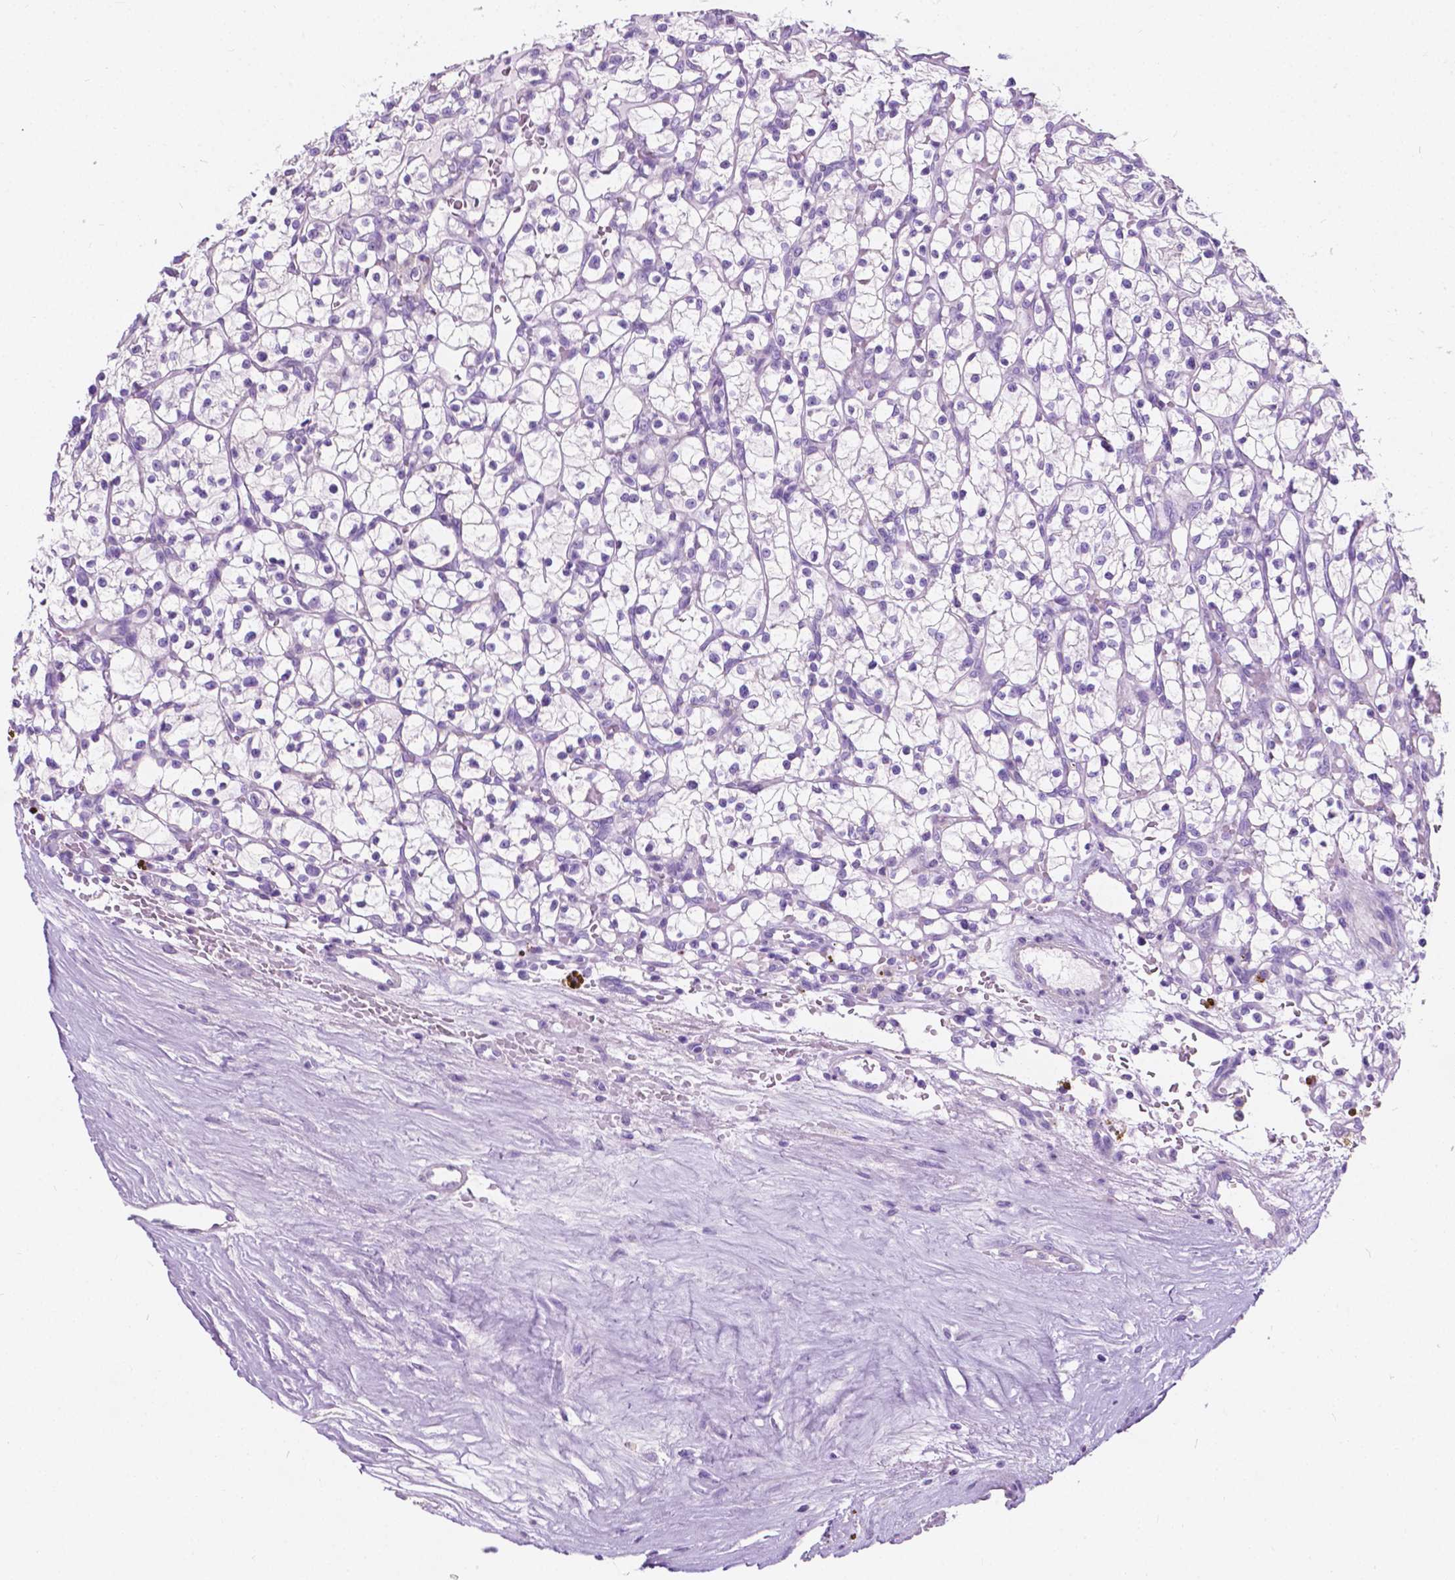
{"staining": {"intensity": "negative", "quantity": "none", "location": "none"}, "tissue": "renal cancer", "cell_type": "Tumor cells", "image_type": "cancer", "snomed": [{"axis": "morphology", "description": "Adenocarcinoma, NOS"}, {"axis": "topography", "description": "Kidney"}], "caption": "Adenocarcinoma (renal) was stained to show a protein in brown. There is no significant staining in tumor cells. (Brightfield microscopy of DAB (3,3'-diaminobenzidine) IHC at high magnification).", "gene": "GNAO1", "patient": {"sex": "female", "age": 64}}